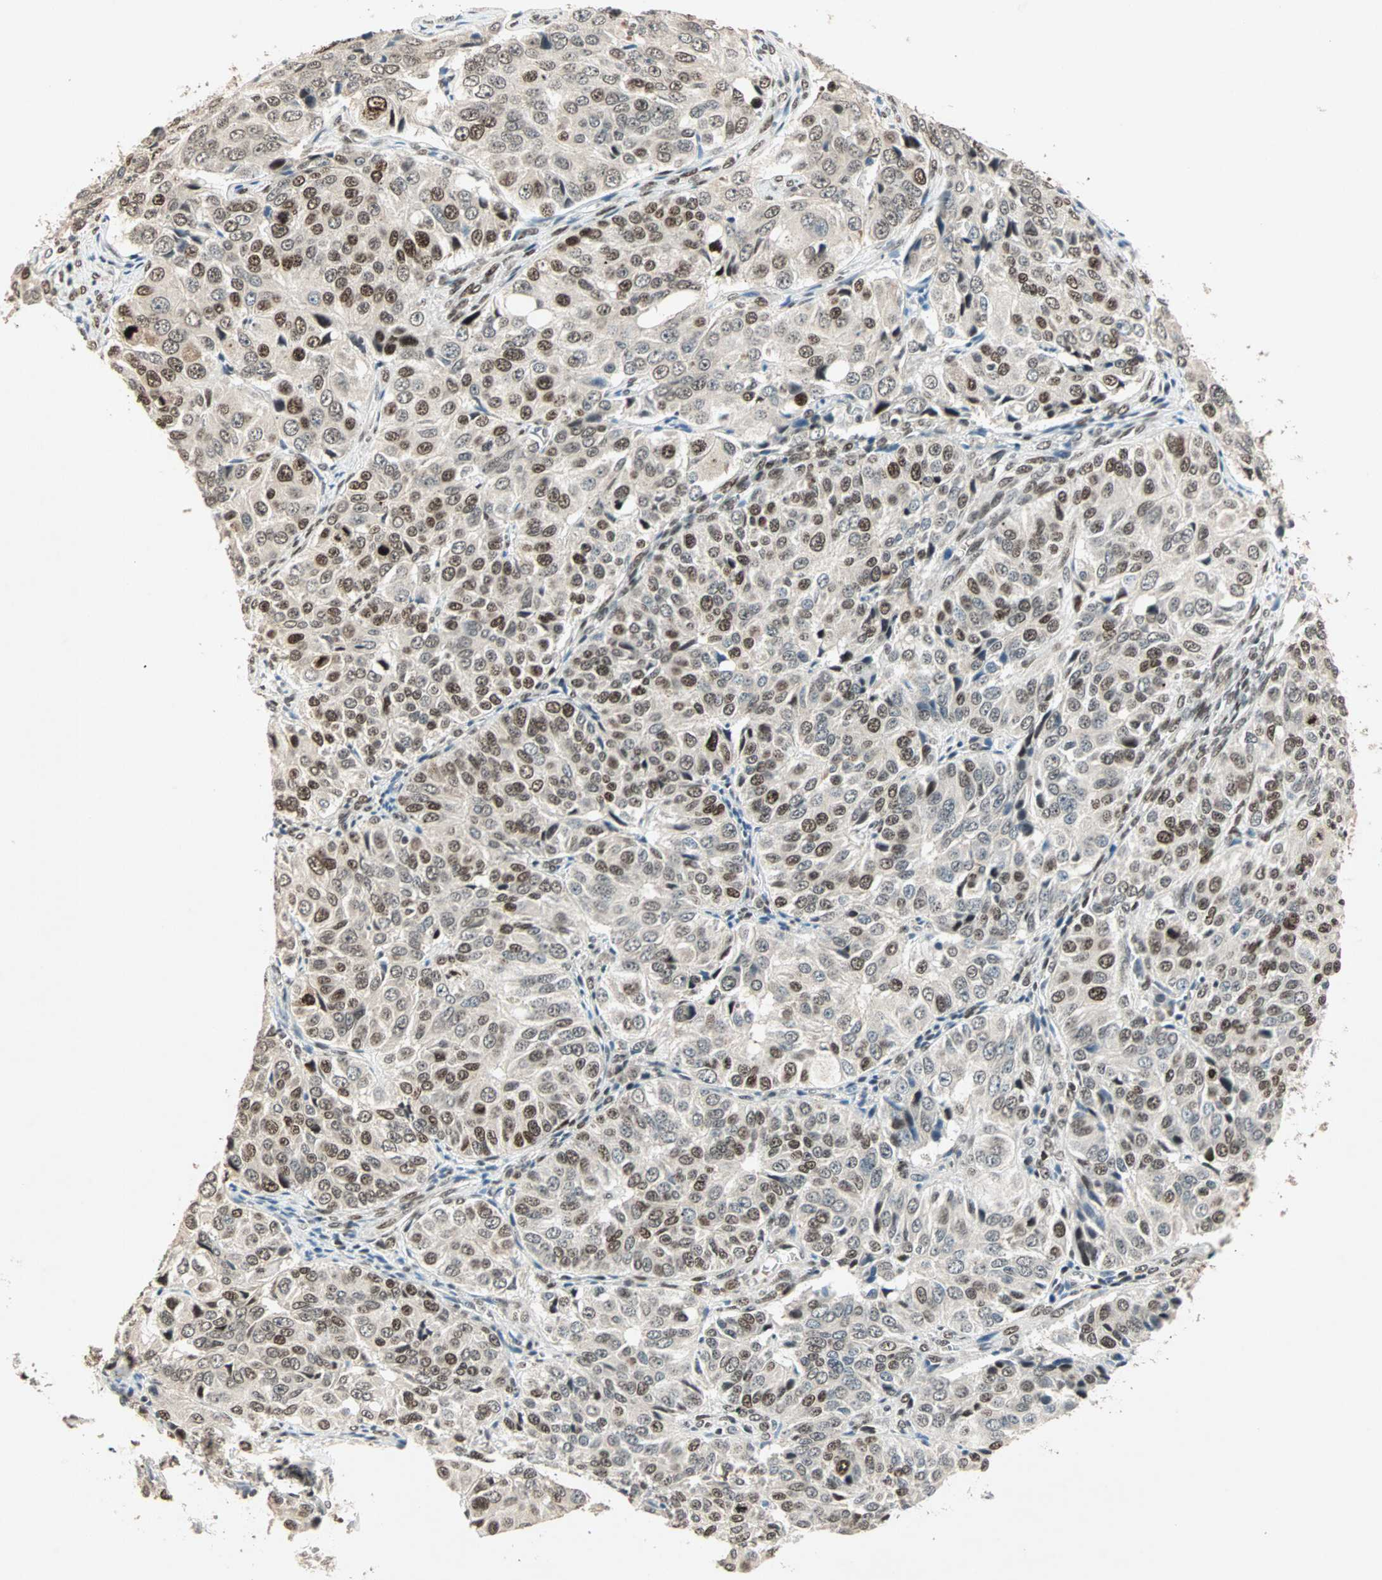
{"staining": {"intensity": "strong", "quantity": "25%-75%", "location": "nuclear"}, "tissue": "ovarian cancer", "cell_type": "Tumor cells", "image_type": "cancer", "snomed": [{"axis": "morphology", "description": "Carcinoma, endometroid"}, {"axis": "topography", "description": "Ovary"}], "caption": "Human ovarian cancer stained with a protein marker reveals strong staining in tumor cells.", "gene": "MDC1", "patient": {"sex": "female", "age": 51}}